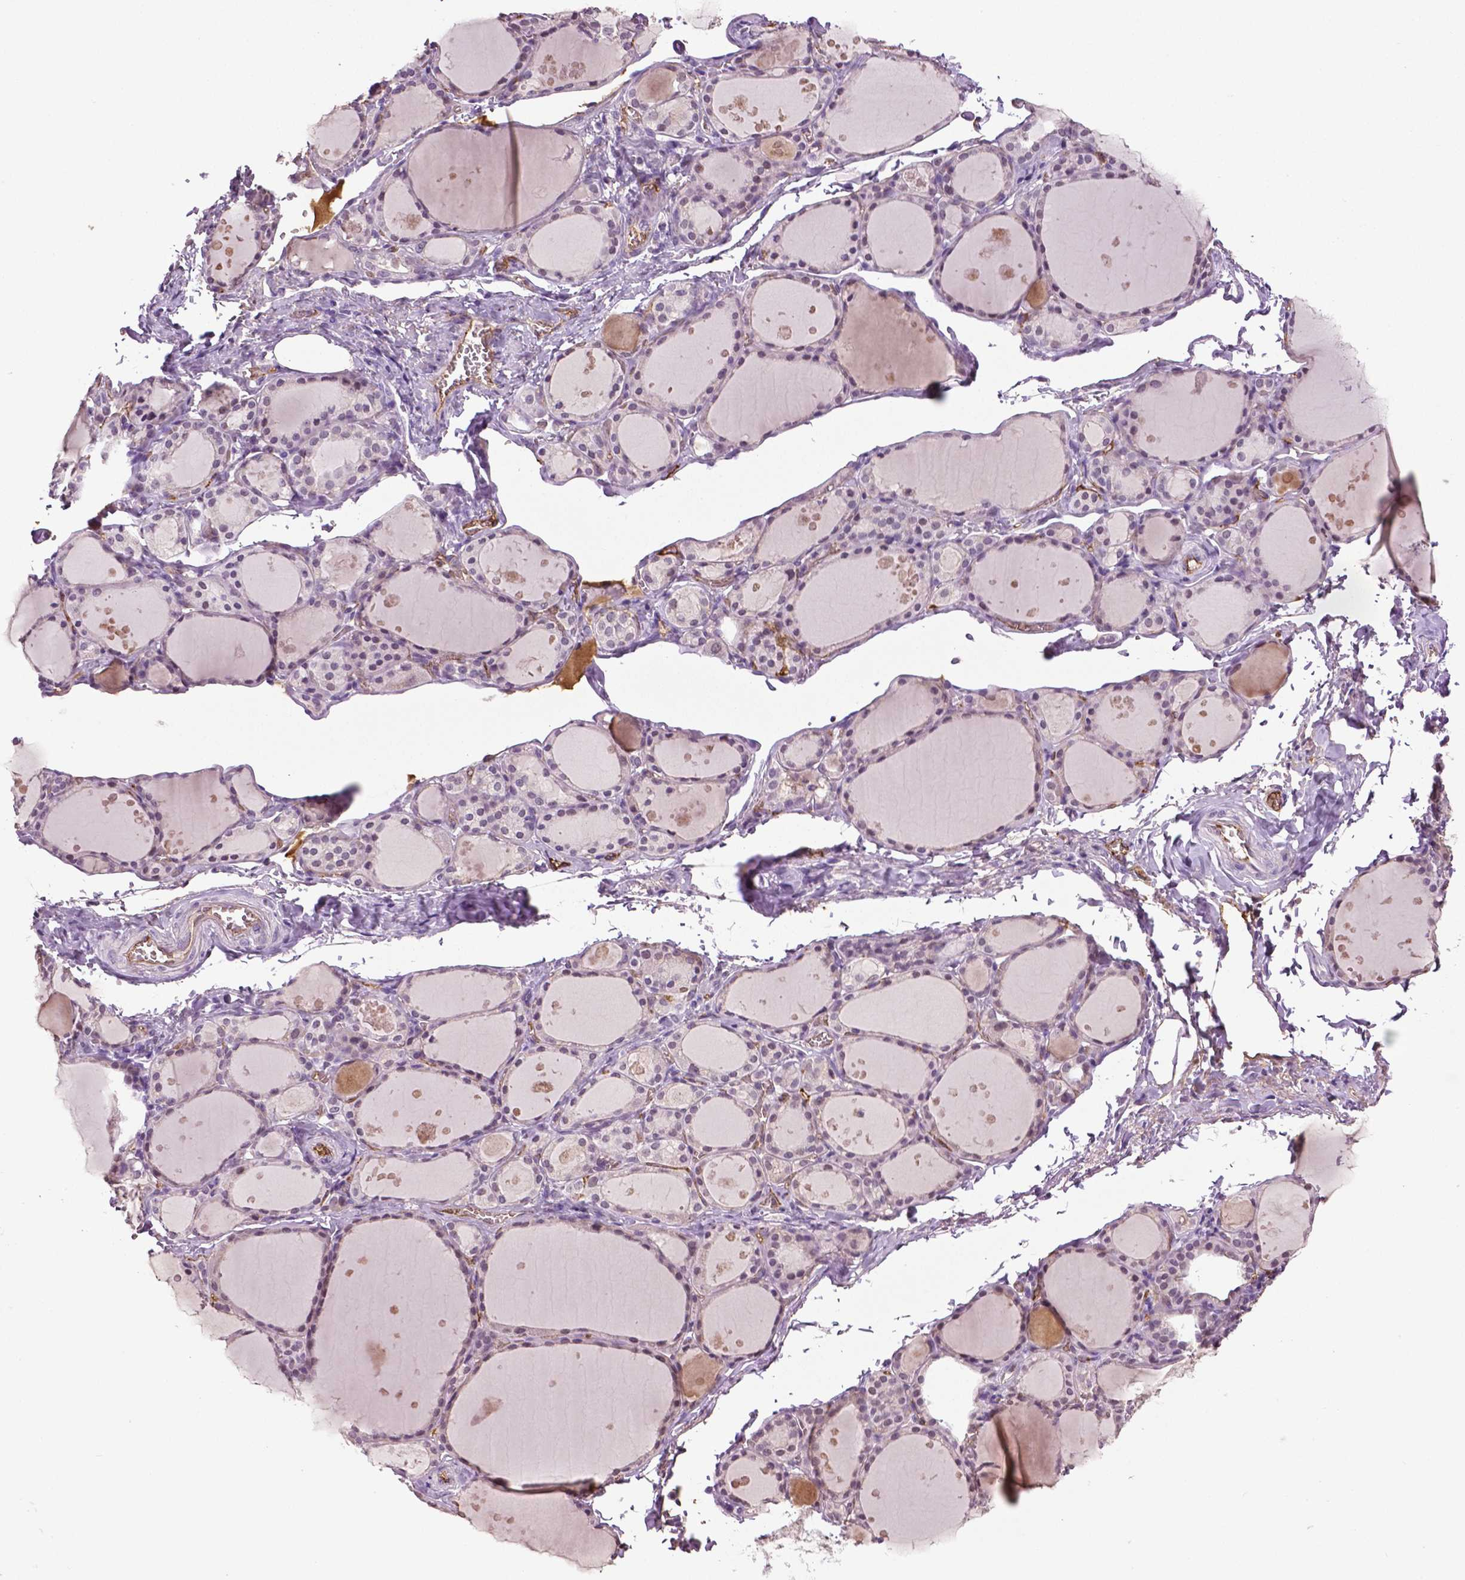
{"staining": {"intensity": "moderate", "quantity": "<25%", "location": "cytoplasmic/membranous,nuclear"}, "tissue": "thyroid gland", "cell_type": "Glandular cells", "image_type": "normal", "snomed": [{"axis": "morphology", "description": "Normal tissue, NOS"}, {"axis": "topography", "description": "Thyroid gland"}], "caption": "Approximately <25% of glandular cells in benign human thyroid gland display moderate cytoplasmic/membranous,nuclear protein positivity as visualized by brown immunohistochemical staining.", "gene": "PTPN5", "patient": {"sex": "male", "age": 68}}